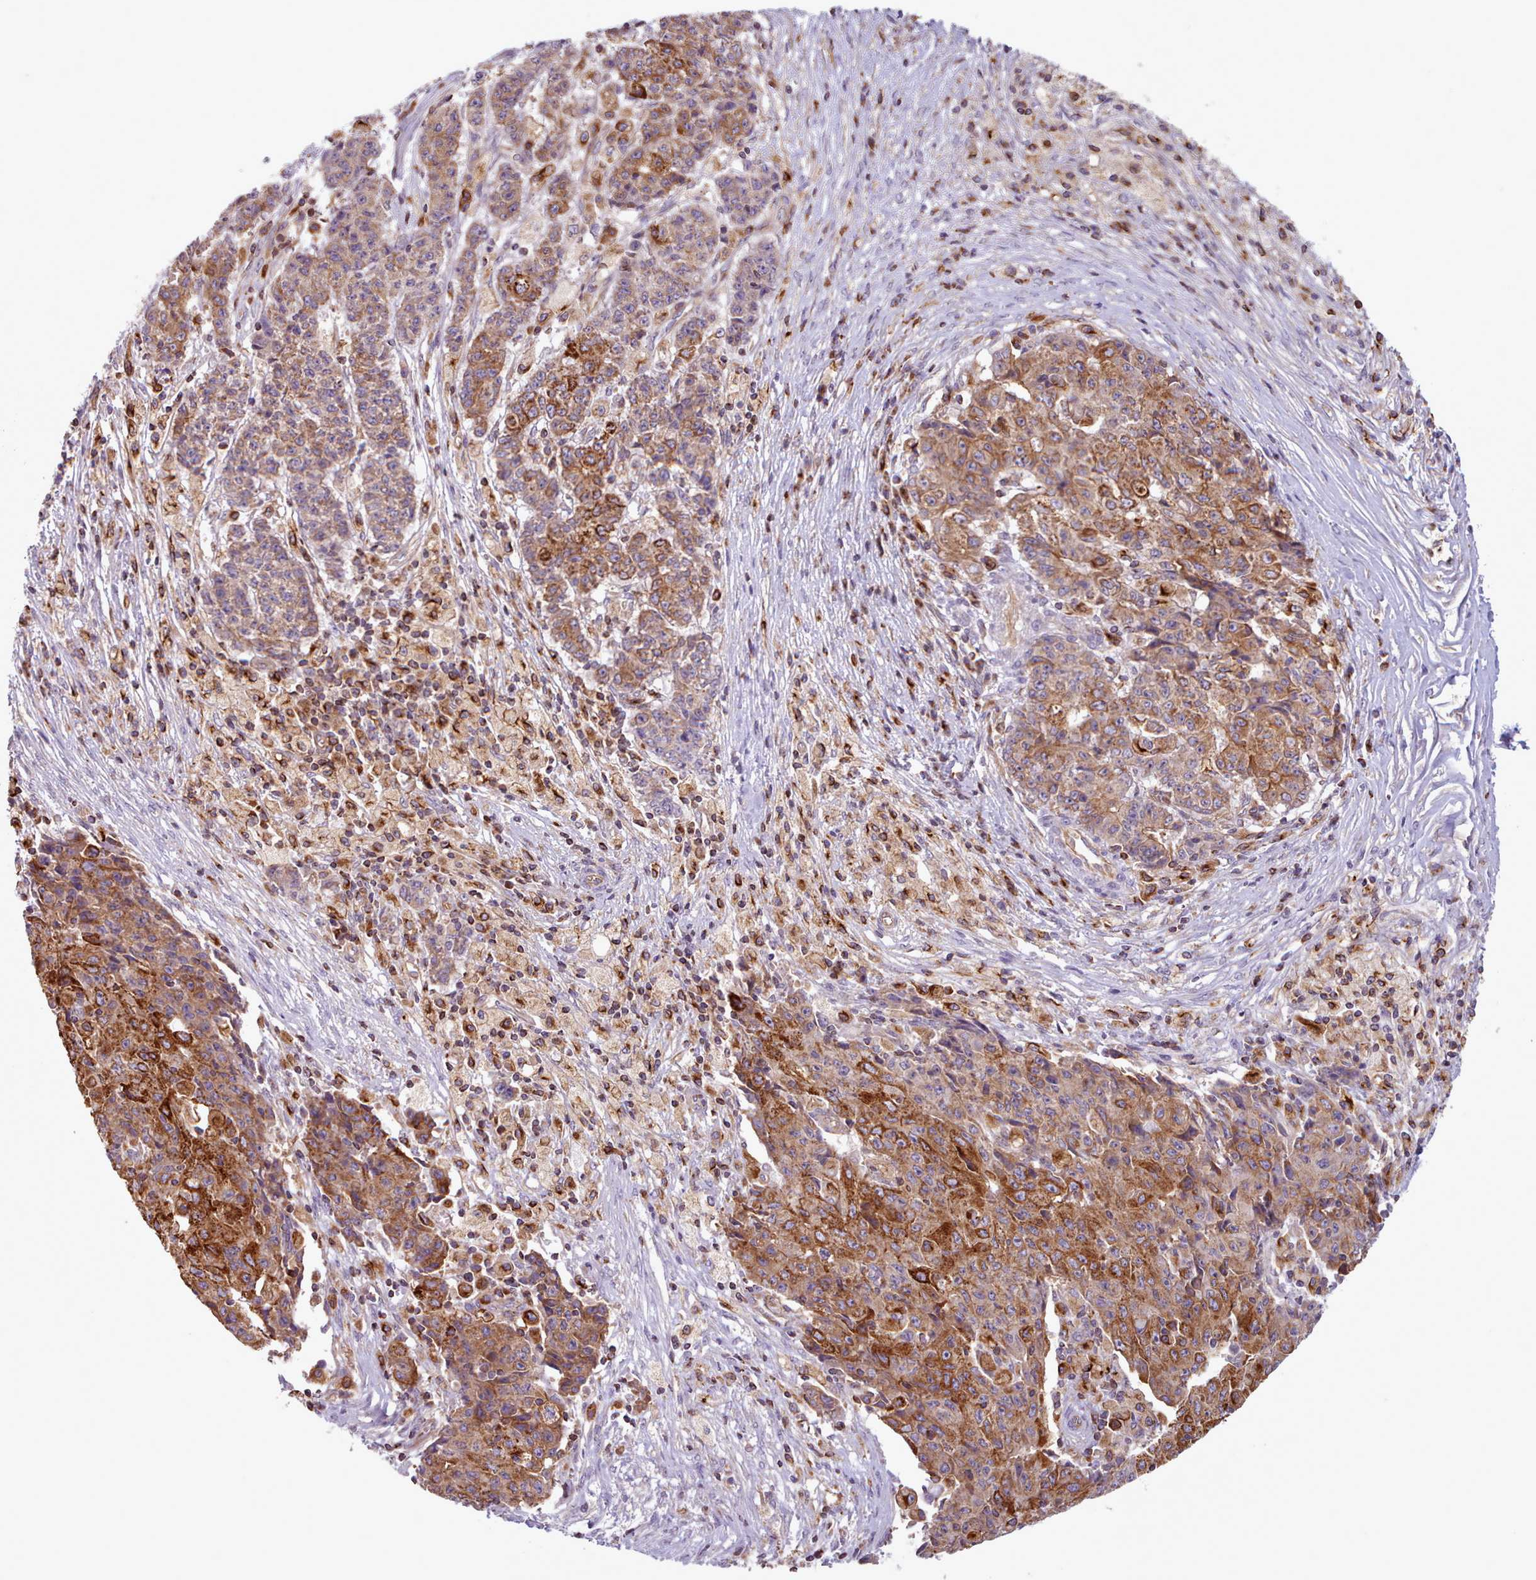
{"staining": {"intensity": "strong", "quantity": "25%-75%", "location": "cytoplasmic/membranous"}, "tissue": "ovarian cancer", "cell_type": "Tumor cells", "image_type": "cancer", "snomed": [{"axis": "morphology", "description": "Carcinoma, endometroid"}, {"axis": "topography", "description": "Ovary"}], "caption": "Ovarian cancer tissue reveals strong cytoplasmic/membranous expression in approximately 25%-75% of tumor cells, visualized by immunohistochemistry.", "gene": "CRYBG1", "patient": {"sex": "female", "age": 42}}